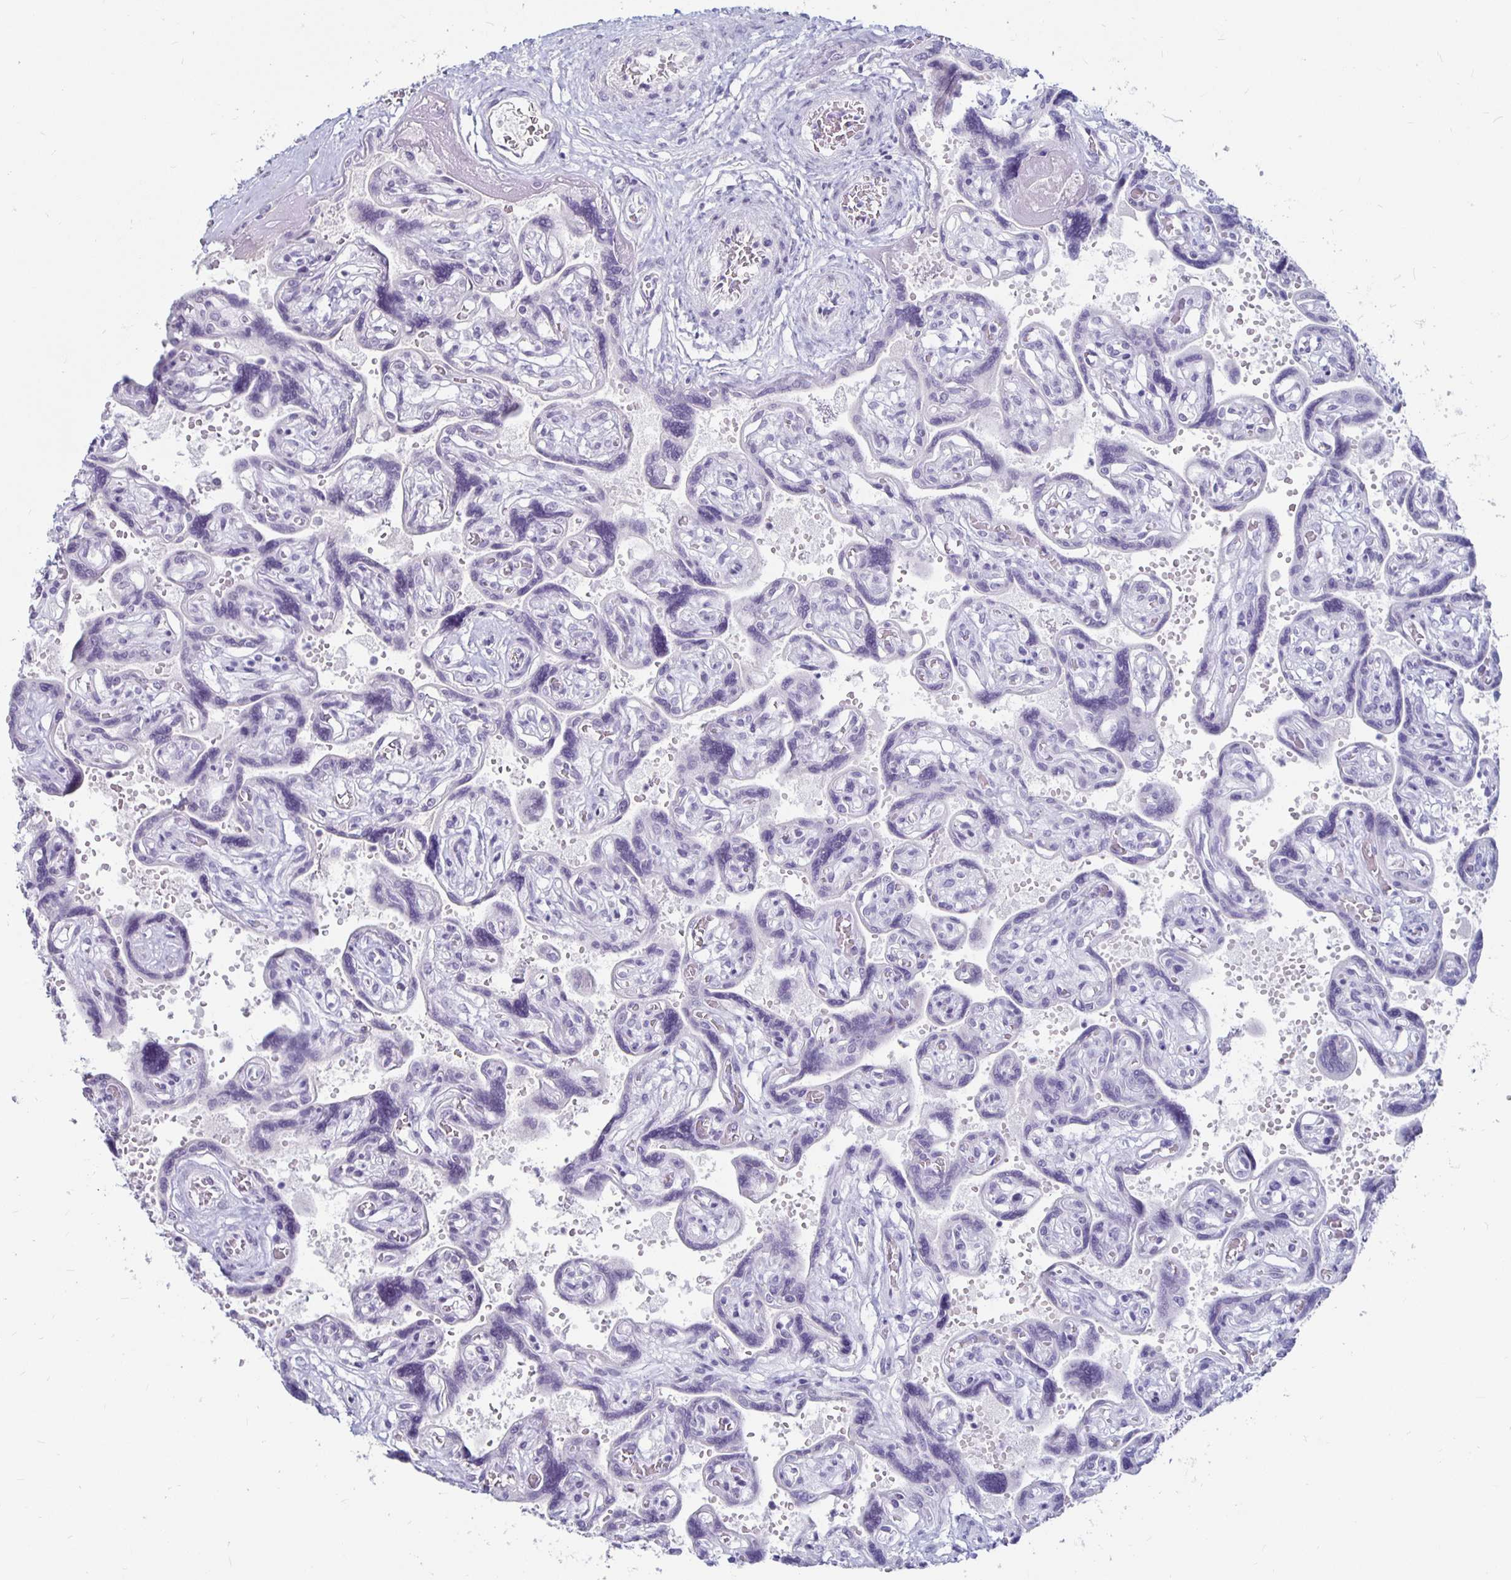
{"staining": {"intensity": "negative", "quantity": "none", "location": "none"}, "tissue": "placenta", "cell_type": "Decidual cells", "image_type": "normal", "snomed": [{"axis": "morphology", "description": "Normal tissue, NOS"}, {"axis": "topography", "description": "Placenta"}], "caption": "This is an IHC image of benign human placenta. There is no expression in decidual cells.", "gene": "KCNQ2", "patient": {"sex": "female", "age": 32}}